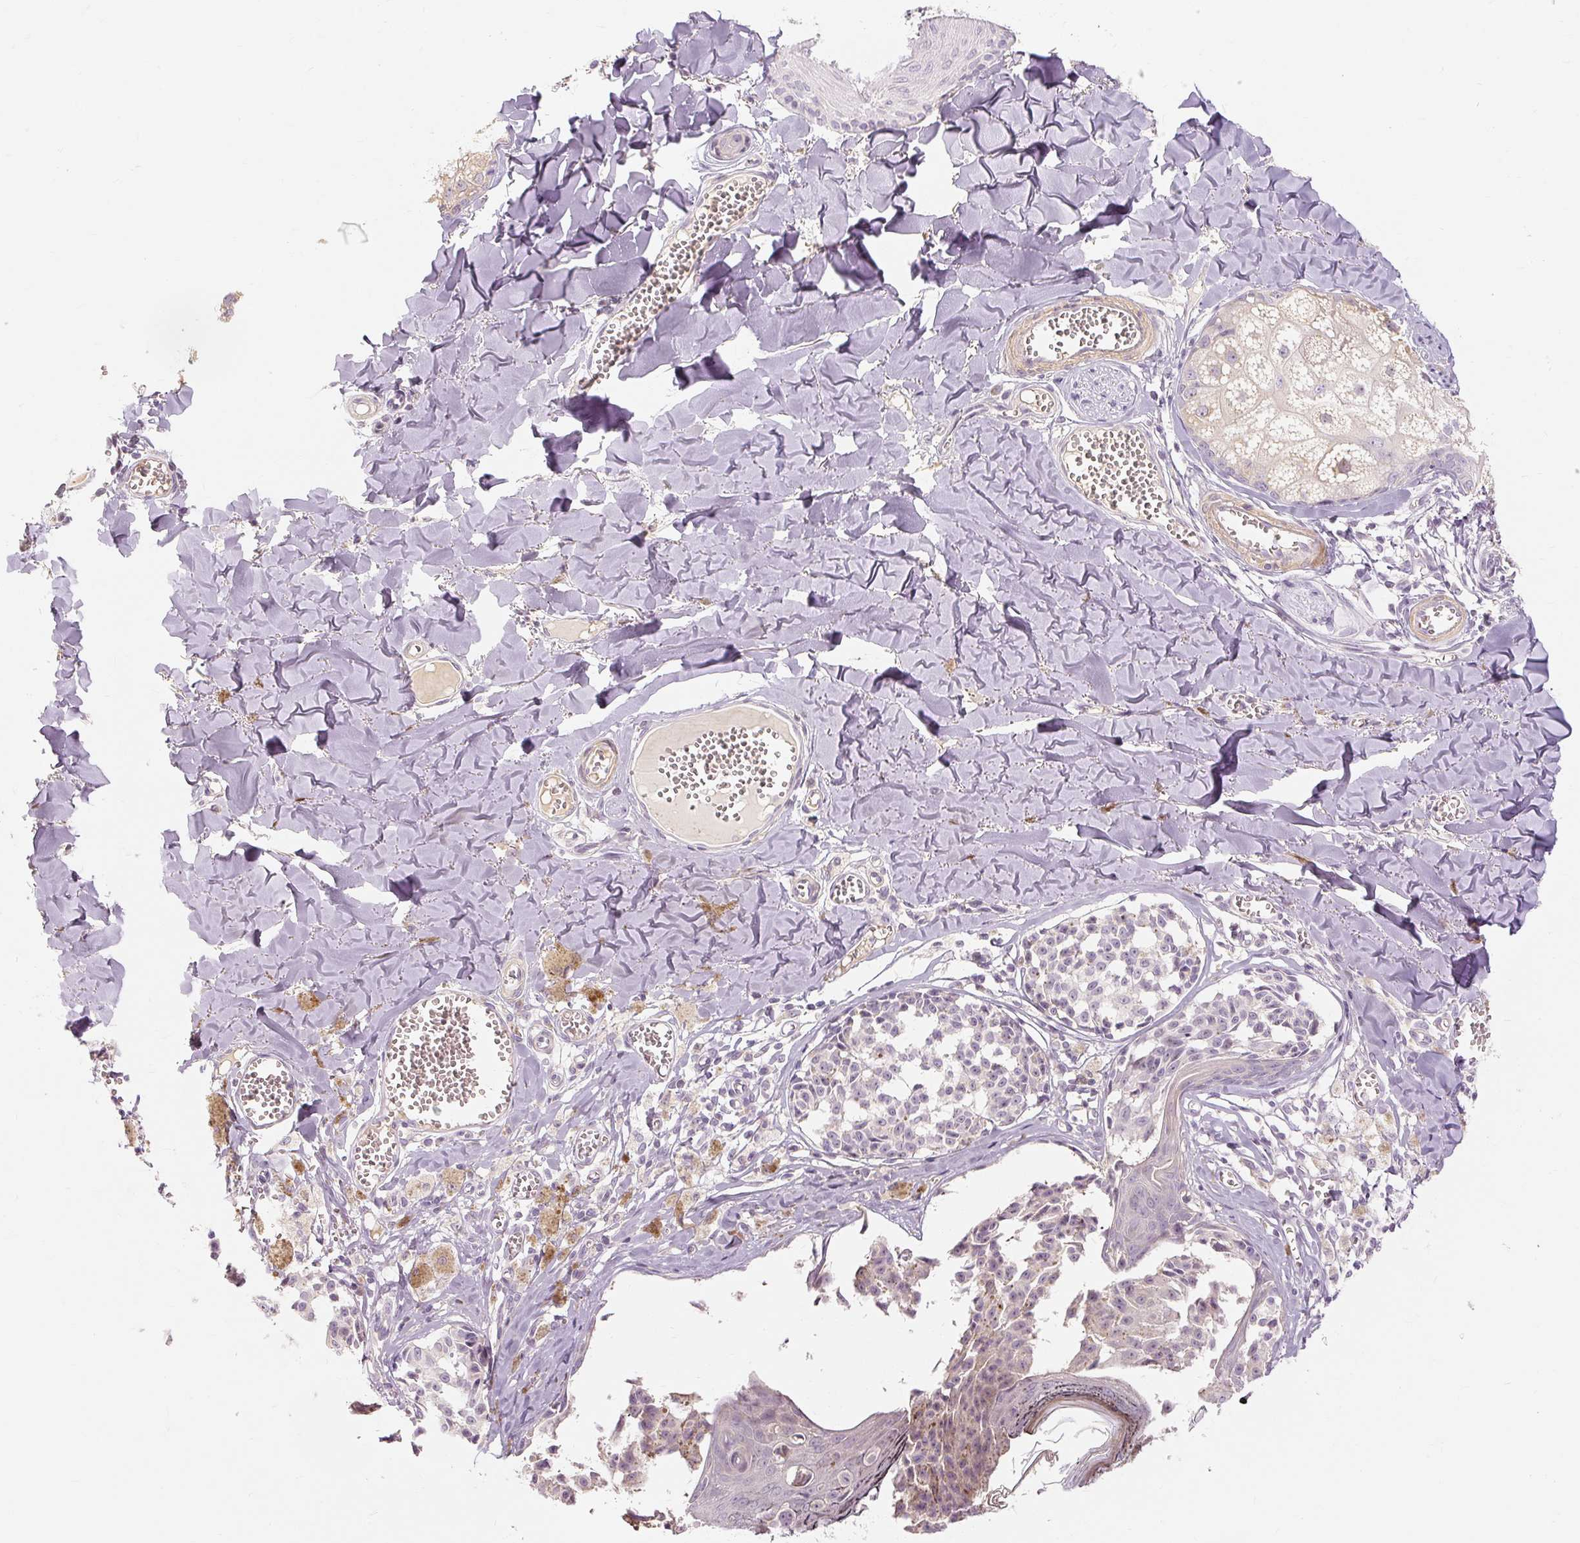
{"staining": {"intensity": "negative", "quantity": "none", "location": "none"}, "tissue": "melanoma", "cell_type": "Tumor cells", "image_type": "cancer", "snomed": [{"axis": "morphology", "description": "Malignant melanoma, NOS"}, {"axis": "topography", "description": "Skin"}], "caption": "Malignant melanoma was stained to show a protein in brown. There is no significant expression in tumor cells.", "gene": "CAPN3", "patient": {"sex": "female", "age": 43}}